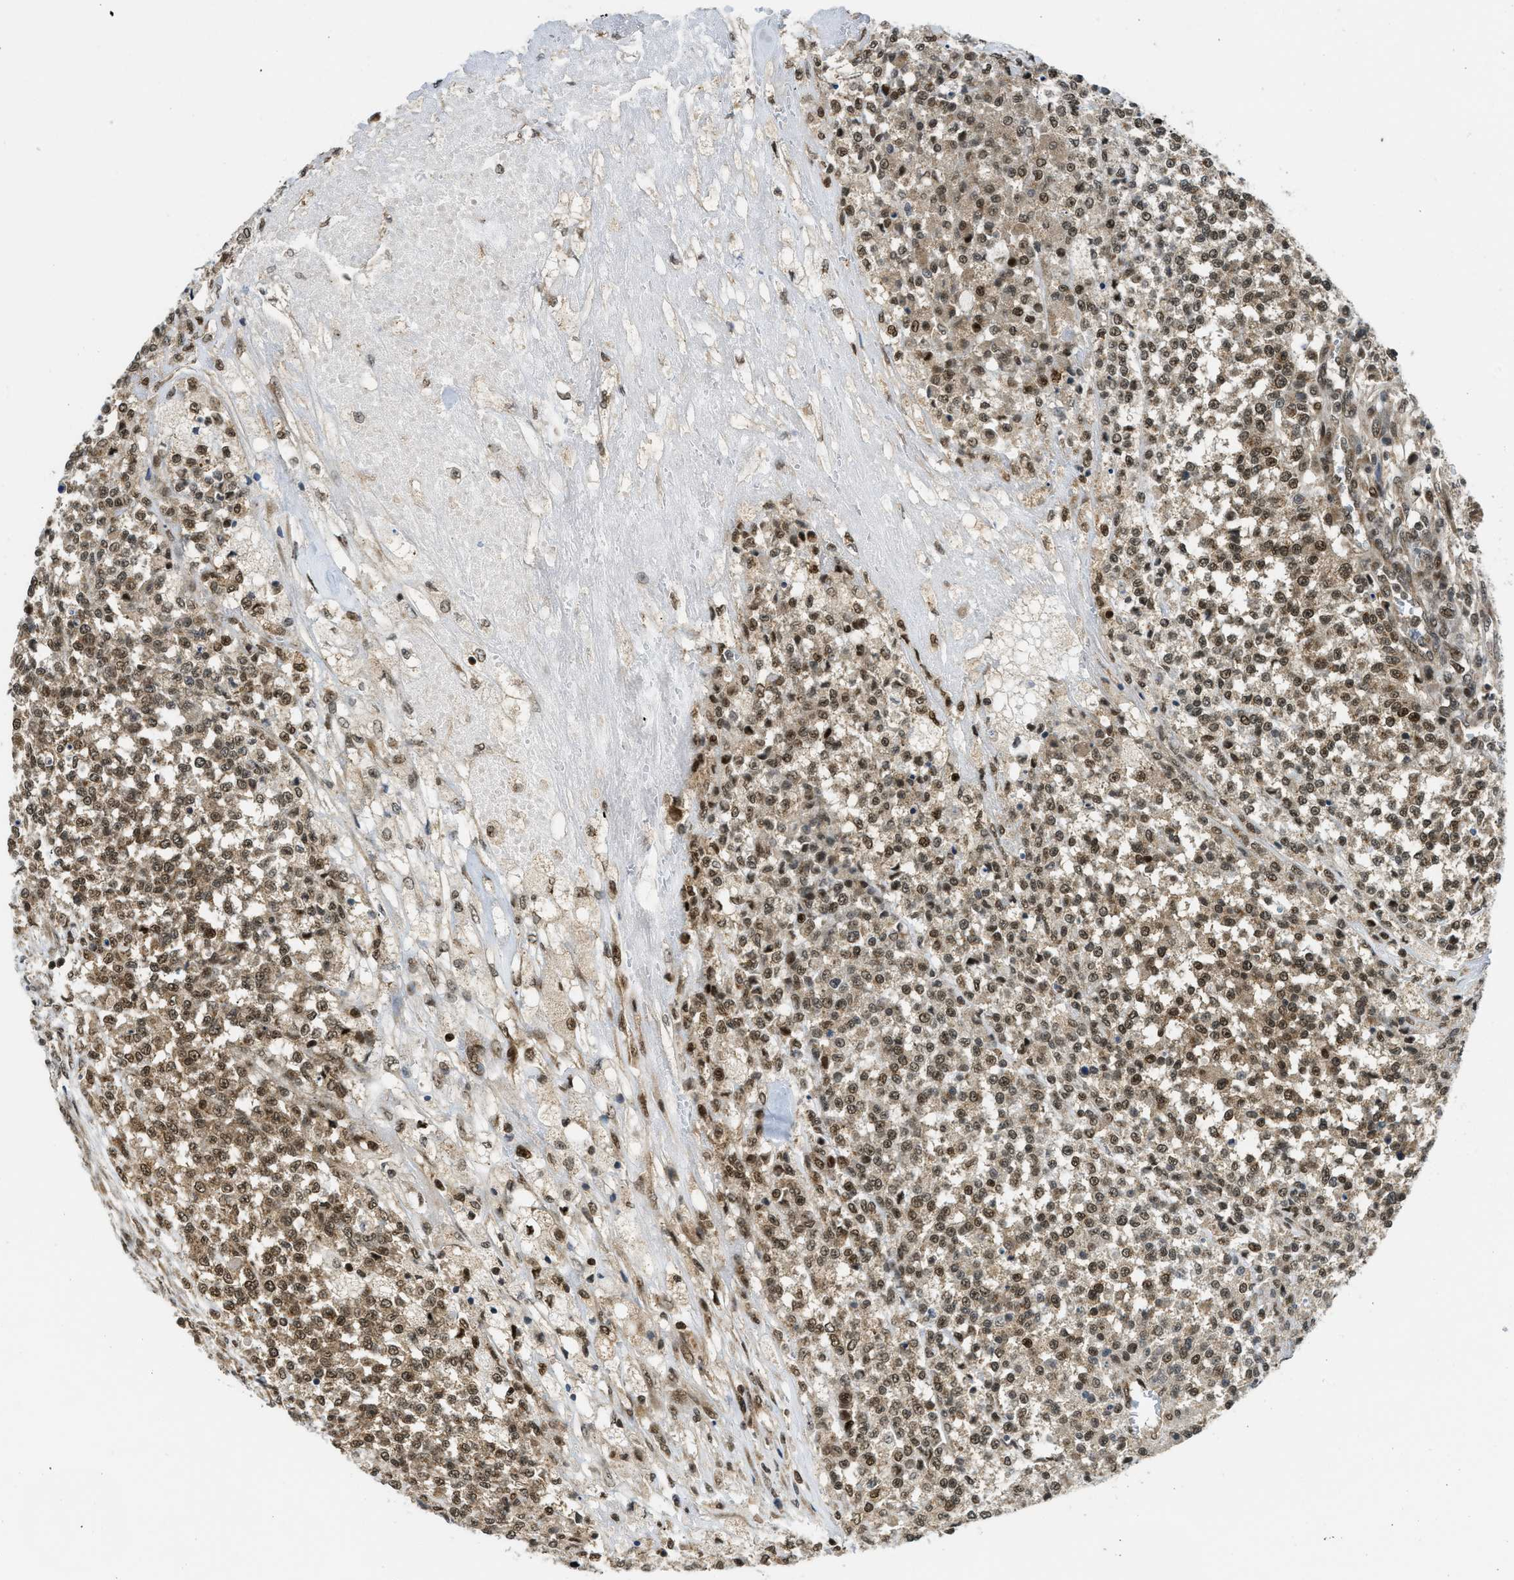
{"staining": {"intensity": "moderate", "quantity": ">75%", "location": "cytoplasmic/membranous,nuclear"}, "tissue": "testis cancer", "cell_type": "Tumor cells", "image_type": "cancer", "snomed": [{"axis": "morphology", "description": "Seminoma, NOS"}, {"axis": "topography", "description": "Testis"}], "caption": "Immunohistochemical staining of testis seminoma displays medium levels of moderate cytoplasmic/membranous and nuclear protein expression in approximately >75% of tumor cells.", "gene": "TACC1", "patient": {"sex": "male", "age": 59}}